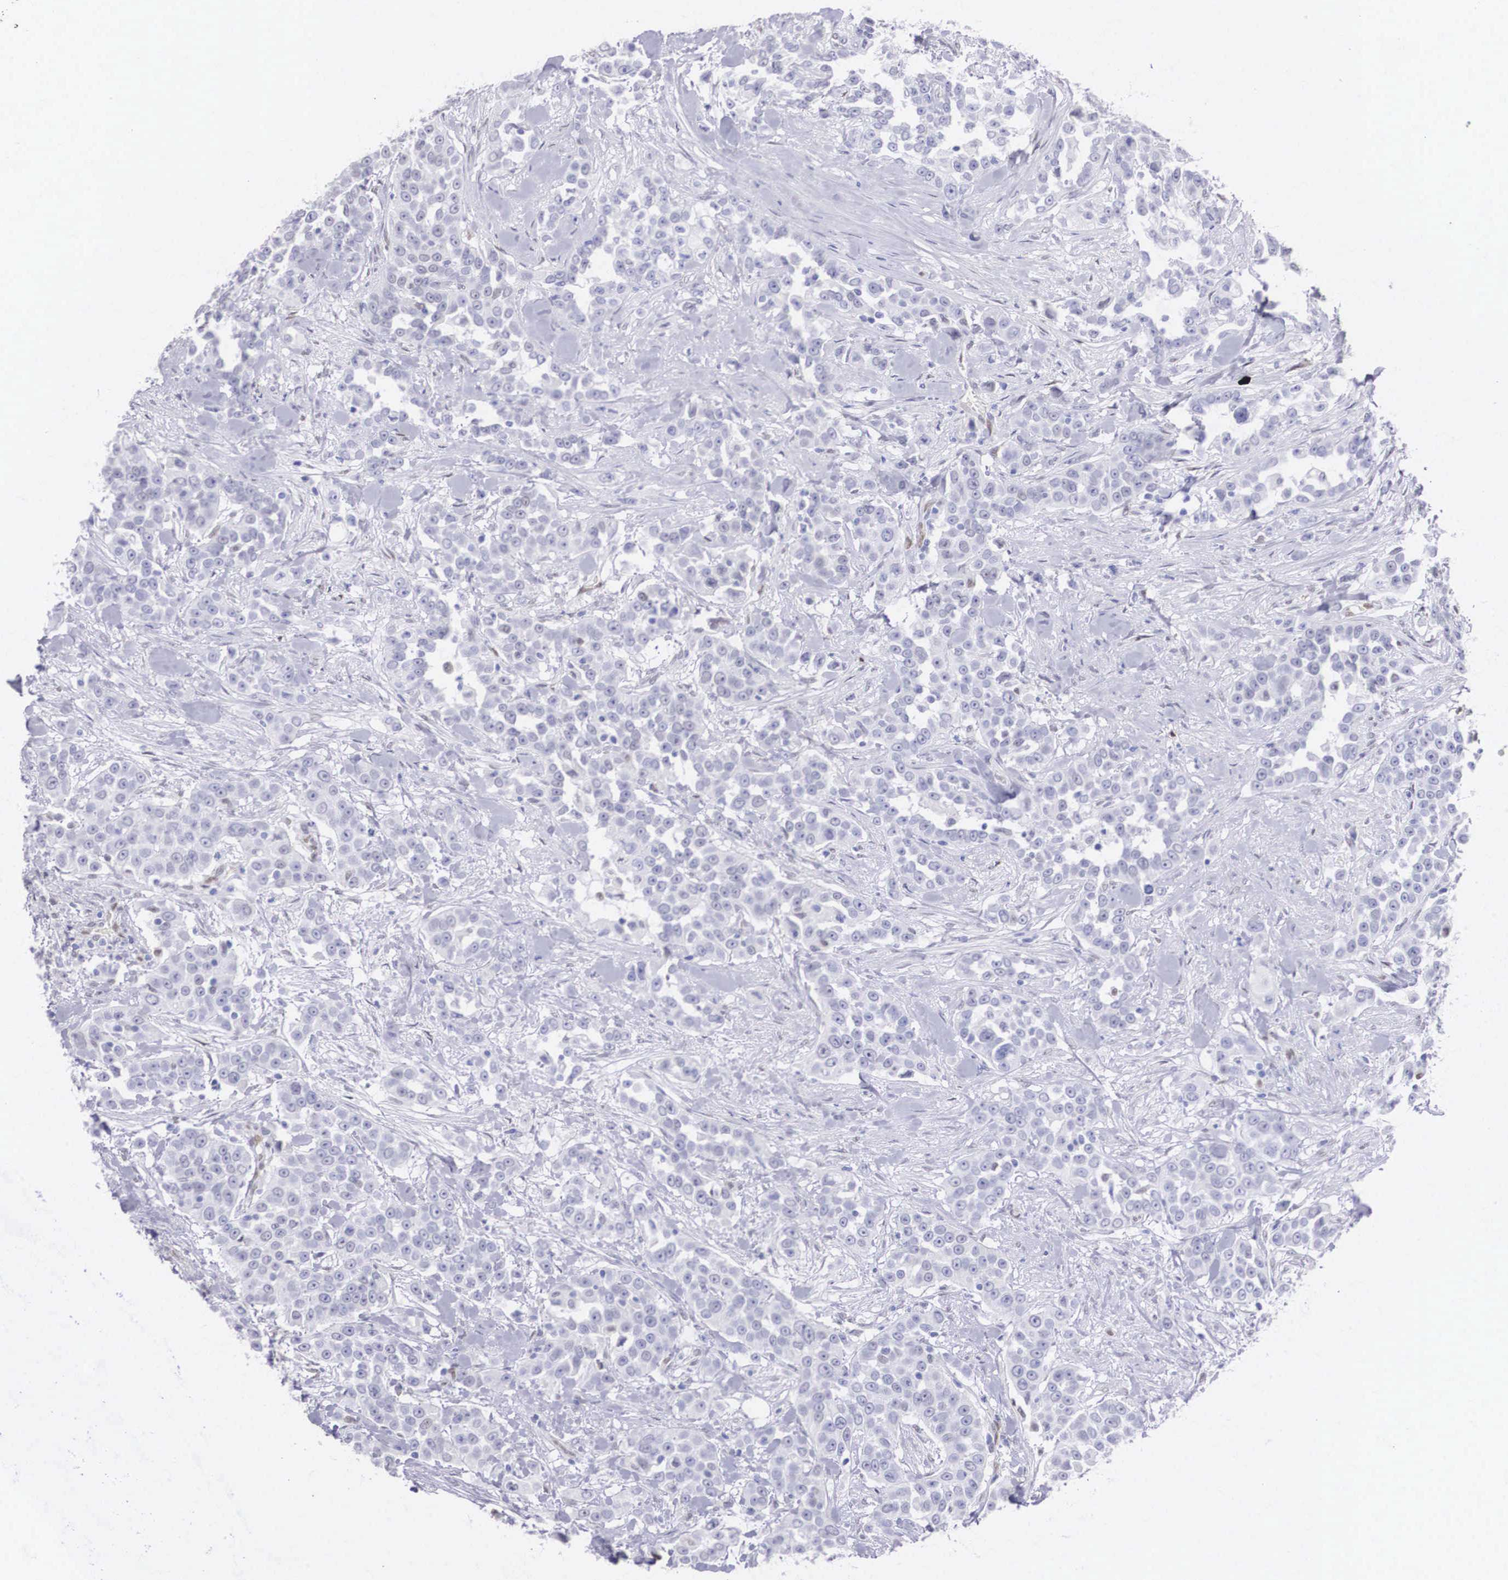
{"staining": {"intensity": "negative", "quantity": "none", "location": "none"}, "tissue": "urothelial cancer", "cell_type": "Tumor cells", "image_type": "cancer", "snomed": [{"axis": "morphology", "description": "Urothelial carcinoma, High grade"}, {"axis": "topography", "description": "Urinary bladder"}], "caption": "The histopathology image displays no staining of tumor cells in high-grade urothelial carcinoma. The staining was performed using DAB (3,3'-diaminobenzidine) to visualize the protein expression in brown, while the nuclei were stained in blue with hematoxylin (Magnification: 20x).", "gene": "HMGN5", "patient": {"sex": "female", "age": 80}}